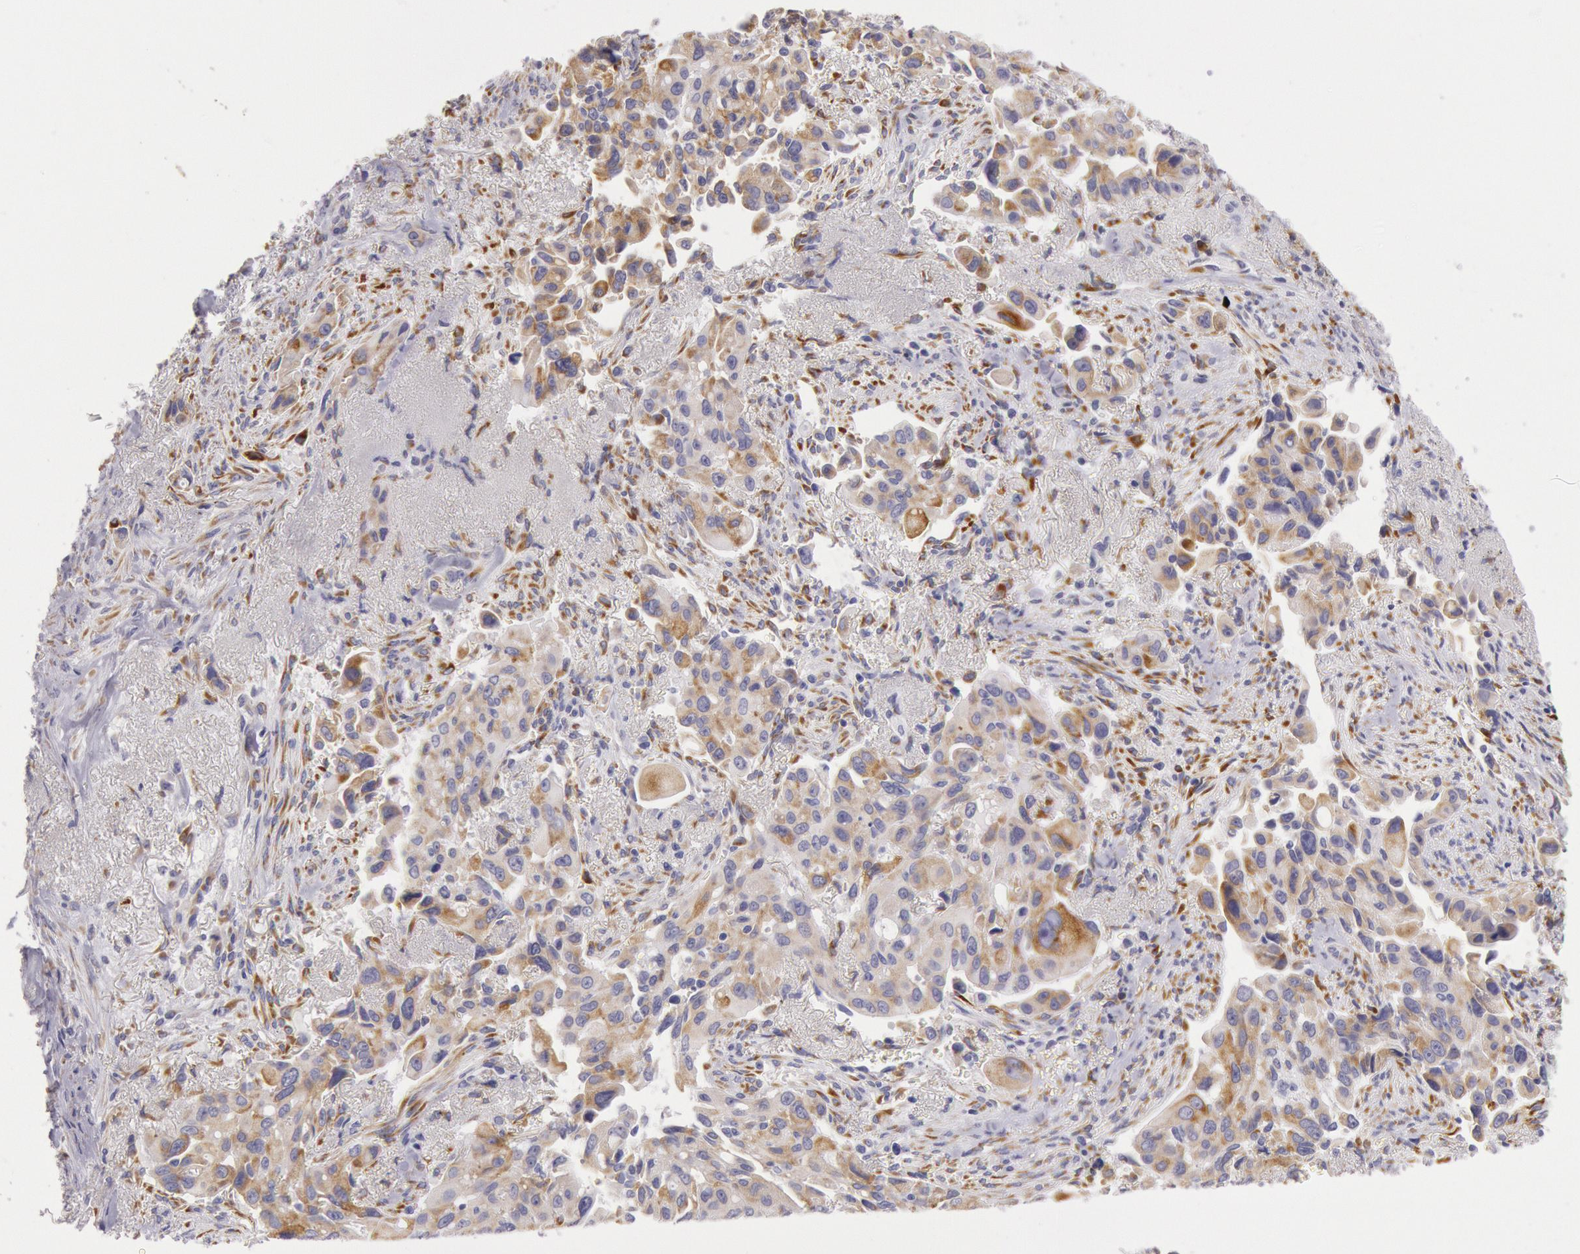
{"staining": {"intensity": "moderate", "quantity": ">75%", "location": "cytoplasmic/membranous"}, "tissue": "lung cancer", "cell_type": "Tumor cells", "image_type": "cancer", "snomed": [{"axis": "morphology", "description": "Adenocarcinoma, NOS"}, {"axis": "topography", "description": "Lung"}], "caption": "A micrograph showing moderate cytoplasmic/membranous staining in approximately >75% of tumor cells in lung cancer (adenocarcinoma), as visualized by brown immunohistochemical staining.", "gene": "CIDEB", "patient": {"sex": "male", "age": 68}}